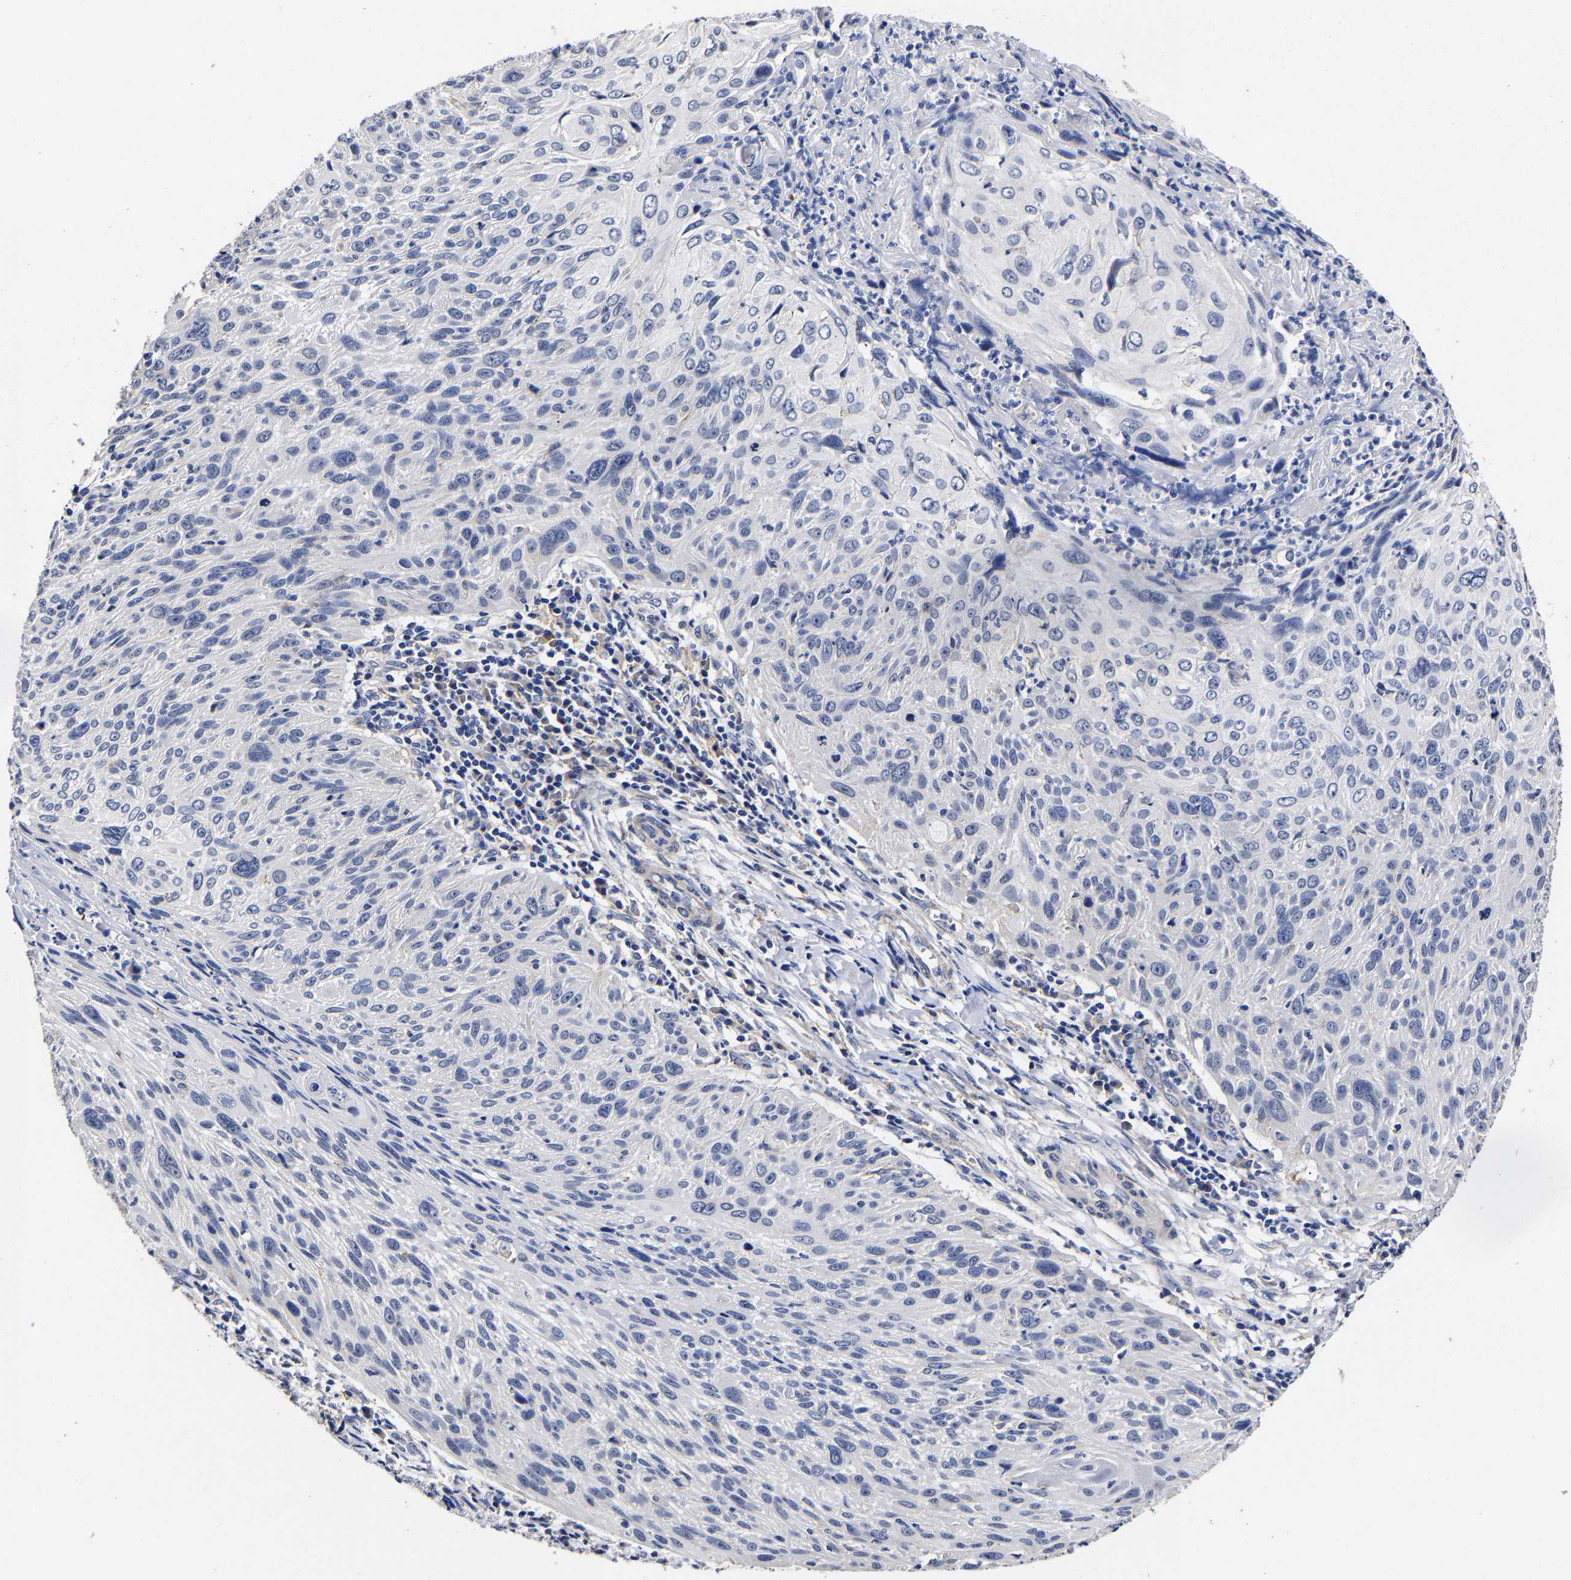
{"staining": {"intensity": "negative", "quantity": "none", "location": "none"}, "tissue": "cervical cancer", "cell_type": "Tumor cells", "image_type": "cancer", "snomed": [{"axis": "morphology", "description": "Squamous cell carcinoma, NOS"}, {"axis": "topography", "description": "Cervix"}], "caption": "High power microscopy photomicrograph of an immunohistochemistry image of cervical cancer, revealing no significant positivity in tumor cells.", "gene": "AASS", "patient": {"sex": "female", "age": 51}}